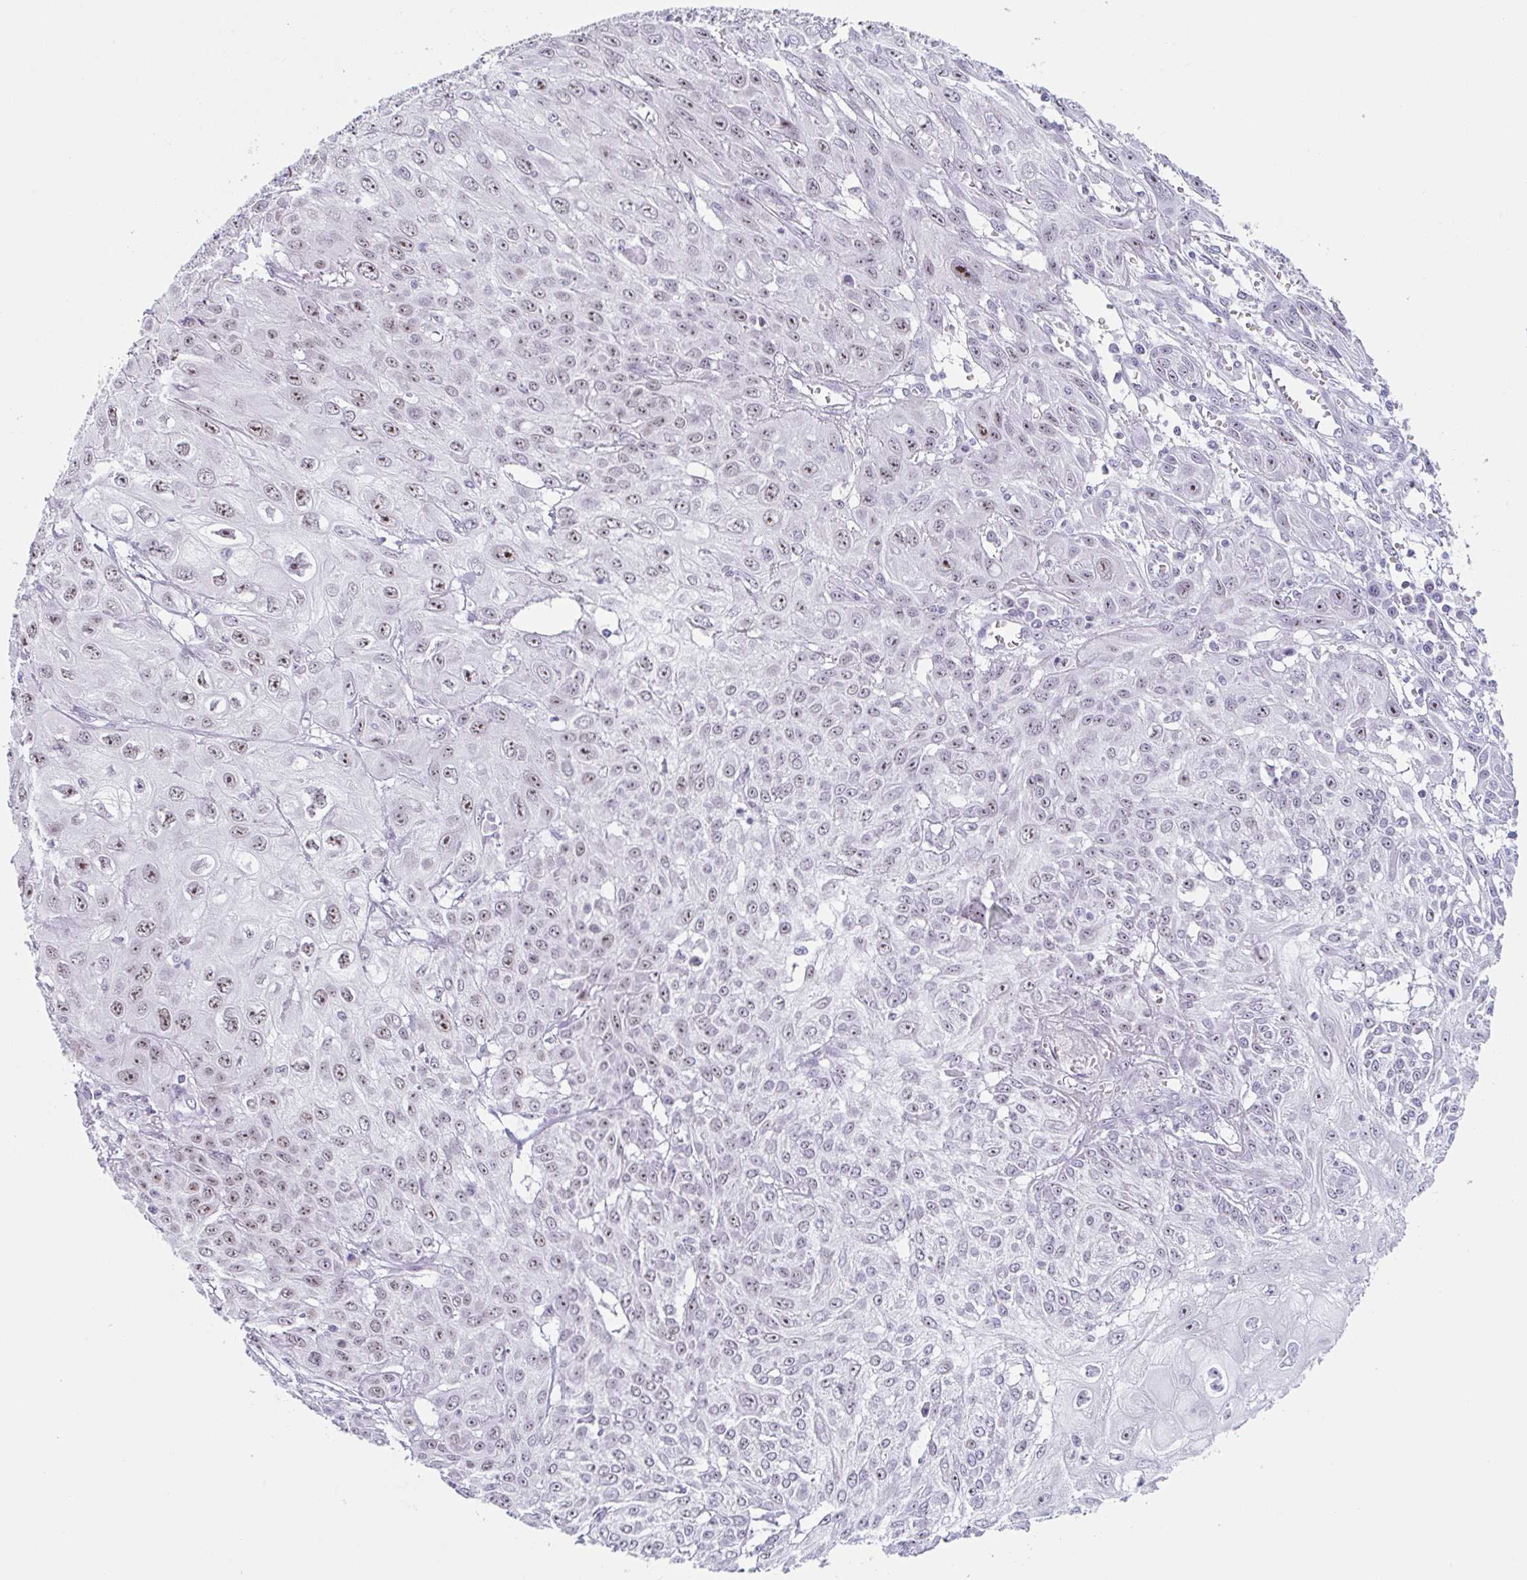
{"staining": {"intensity": "moderate", "quantity": ">75%", "location": "nuclear"}, "tissue": "skin cancer", "cell_type": "Tumor cells", "image_type": "cancer", "snomed": [{"axis": "morphology", "description": "Squamous cell carcinoma, NOS"}, {"axis": "topography", "description": "Skin"}, {"axis": "topography", "description": "Vulva"}], "caption": "DAB (3,3'-diaminobenzidine) immunohistochemical staining of human skin cancer (squamous cell carcinoma) demonstrates moderate nuclear protein expression in approximately >75% of tumor cells.", "gene": "LENG9", "patient": {"sex": "female", "age": 71}}